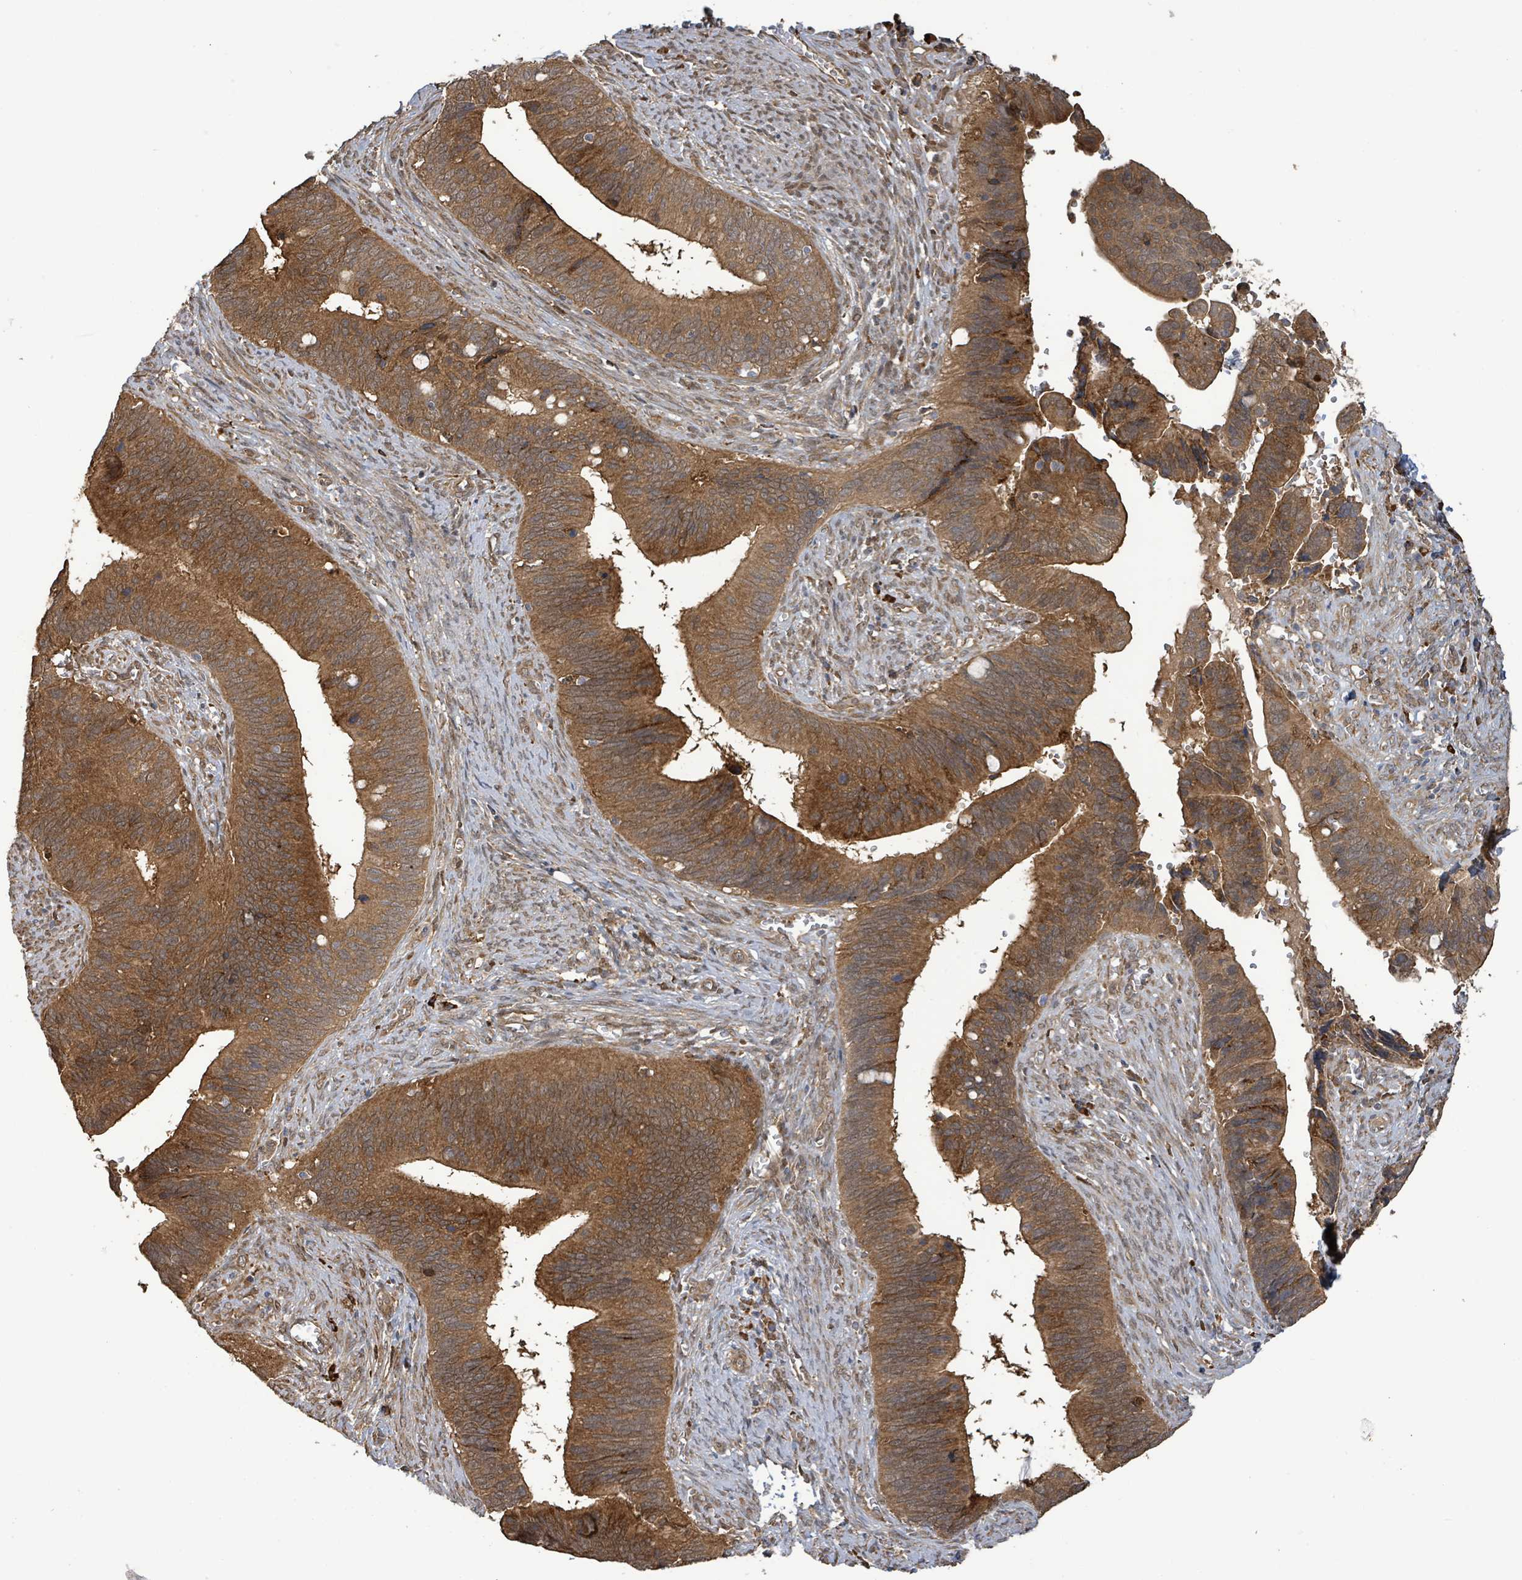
{"staining": {"intensity": "strong", "quantity": ">75%", "location": "cytoplasmic/membranous"}, "tissue": "cervical cancer", "cell_type": "Tumor cells", "image_type": "cancer", "snomed": [{"axis": "morphology", "description": "Adenocarcinoma, NOS"}, {"axis": "topography", "description": "Cervix"}], "caption": "IHC of human adenocarcinoma (cervical) demonstrates high levels of strong cytoplasmic/membranous expression in about >75% of tumor cells. (IHC, brightfield microscopy, high magnification).", "gene": "ARPIN", "patient": {"sex": "female", "age": 42}}